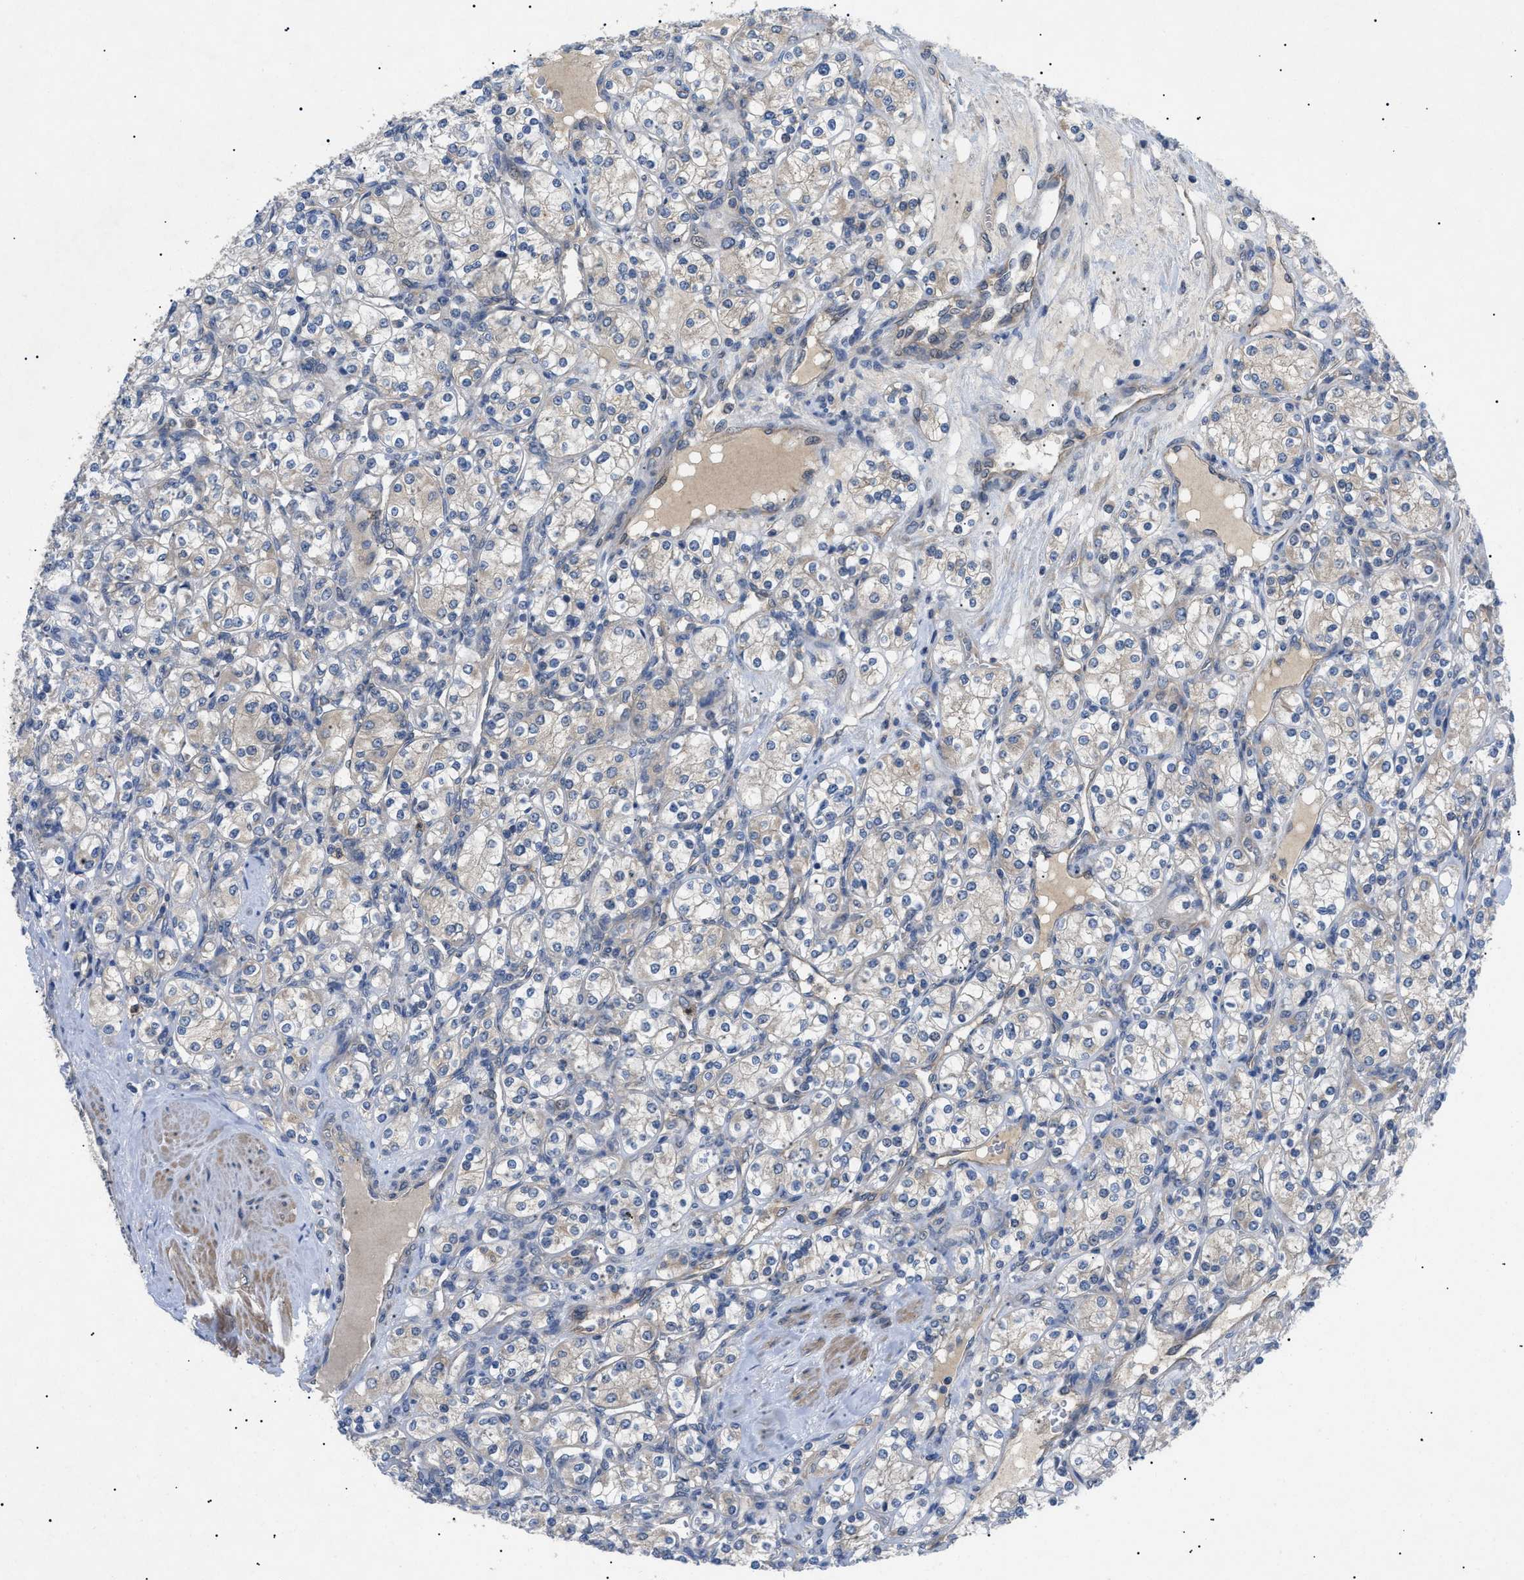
{"staining": {"intensity": "weak", "quantity": "<25%", "location": "cytoplasmic/membranous"}, "tissue": "renal cancer", "cell_type": "Tumor cells", "image_type": "cancer", "snomed": [{"axis": "morphology", "description": "Adenocarcinoma, NOS"}, {"axis": "topography", "description": "Kidney"}], "caption": "Immunohistochemistry of renal cancer (adenocarcinoma) shows no positivity in tumor cells.", "gene": "RIPK1", "patient": {"sex": "male", "age": 77}}